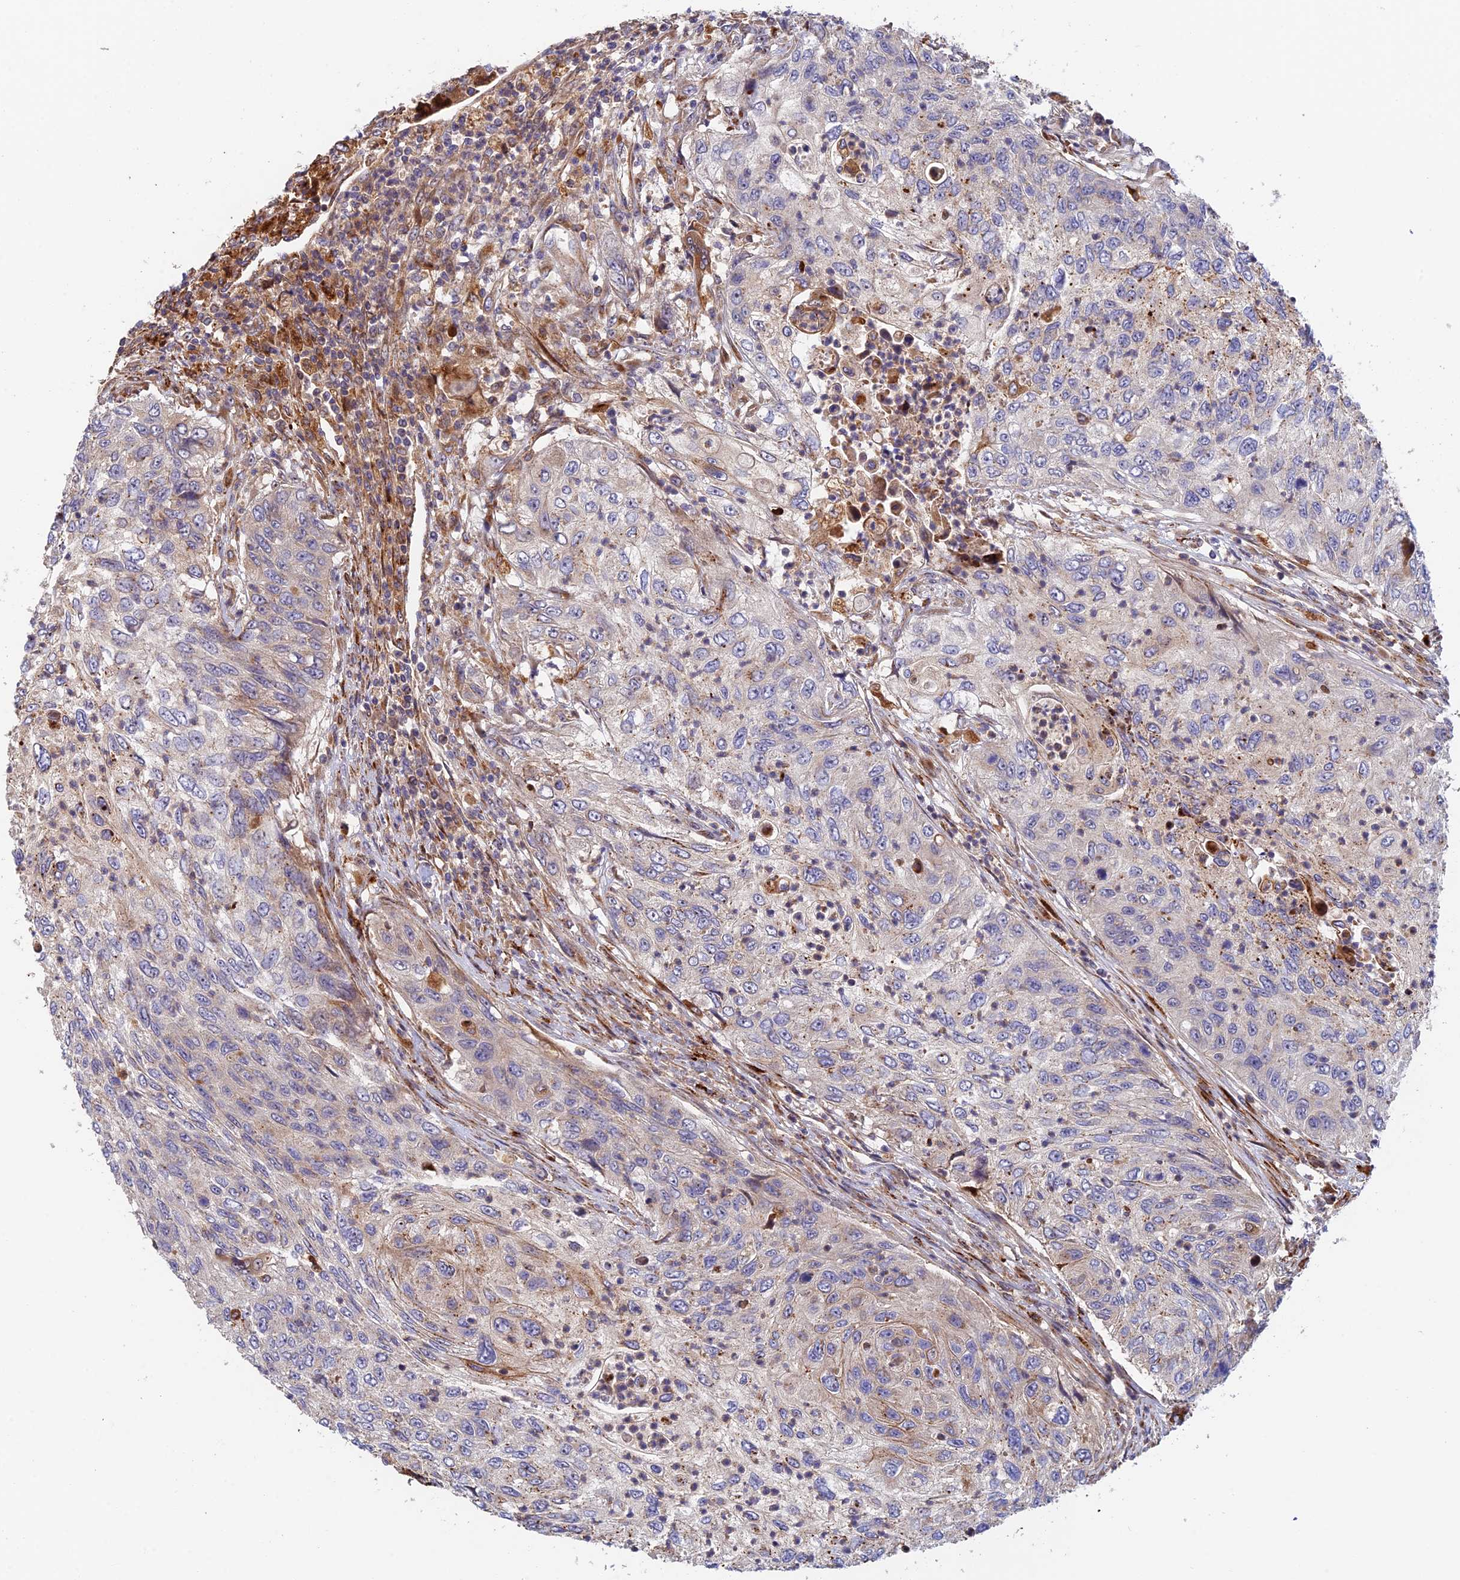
{"staining": {"intensity": "weak", "quantity": "<25%", "location": "cytoplasmic/membranous"}, "tissue": "urothelial cancer", "cell_type": "Tumor cells", "image_type": "cancer", "snomed": [{"axis": "morphology", "description": "Urothelial carcinoma, High grade"}, {"axis": "topography", "description": "Urinary bladder"}], "caption": "DAB (3,3'-diaminobenzidine) immunohistochemical staining of human urothelial cancer displays no significant staining in tumor cells.", "gene": "PPP2R3C", "patient": {"sex": "female", "age": 60}}